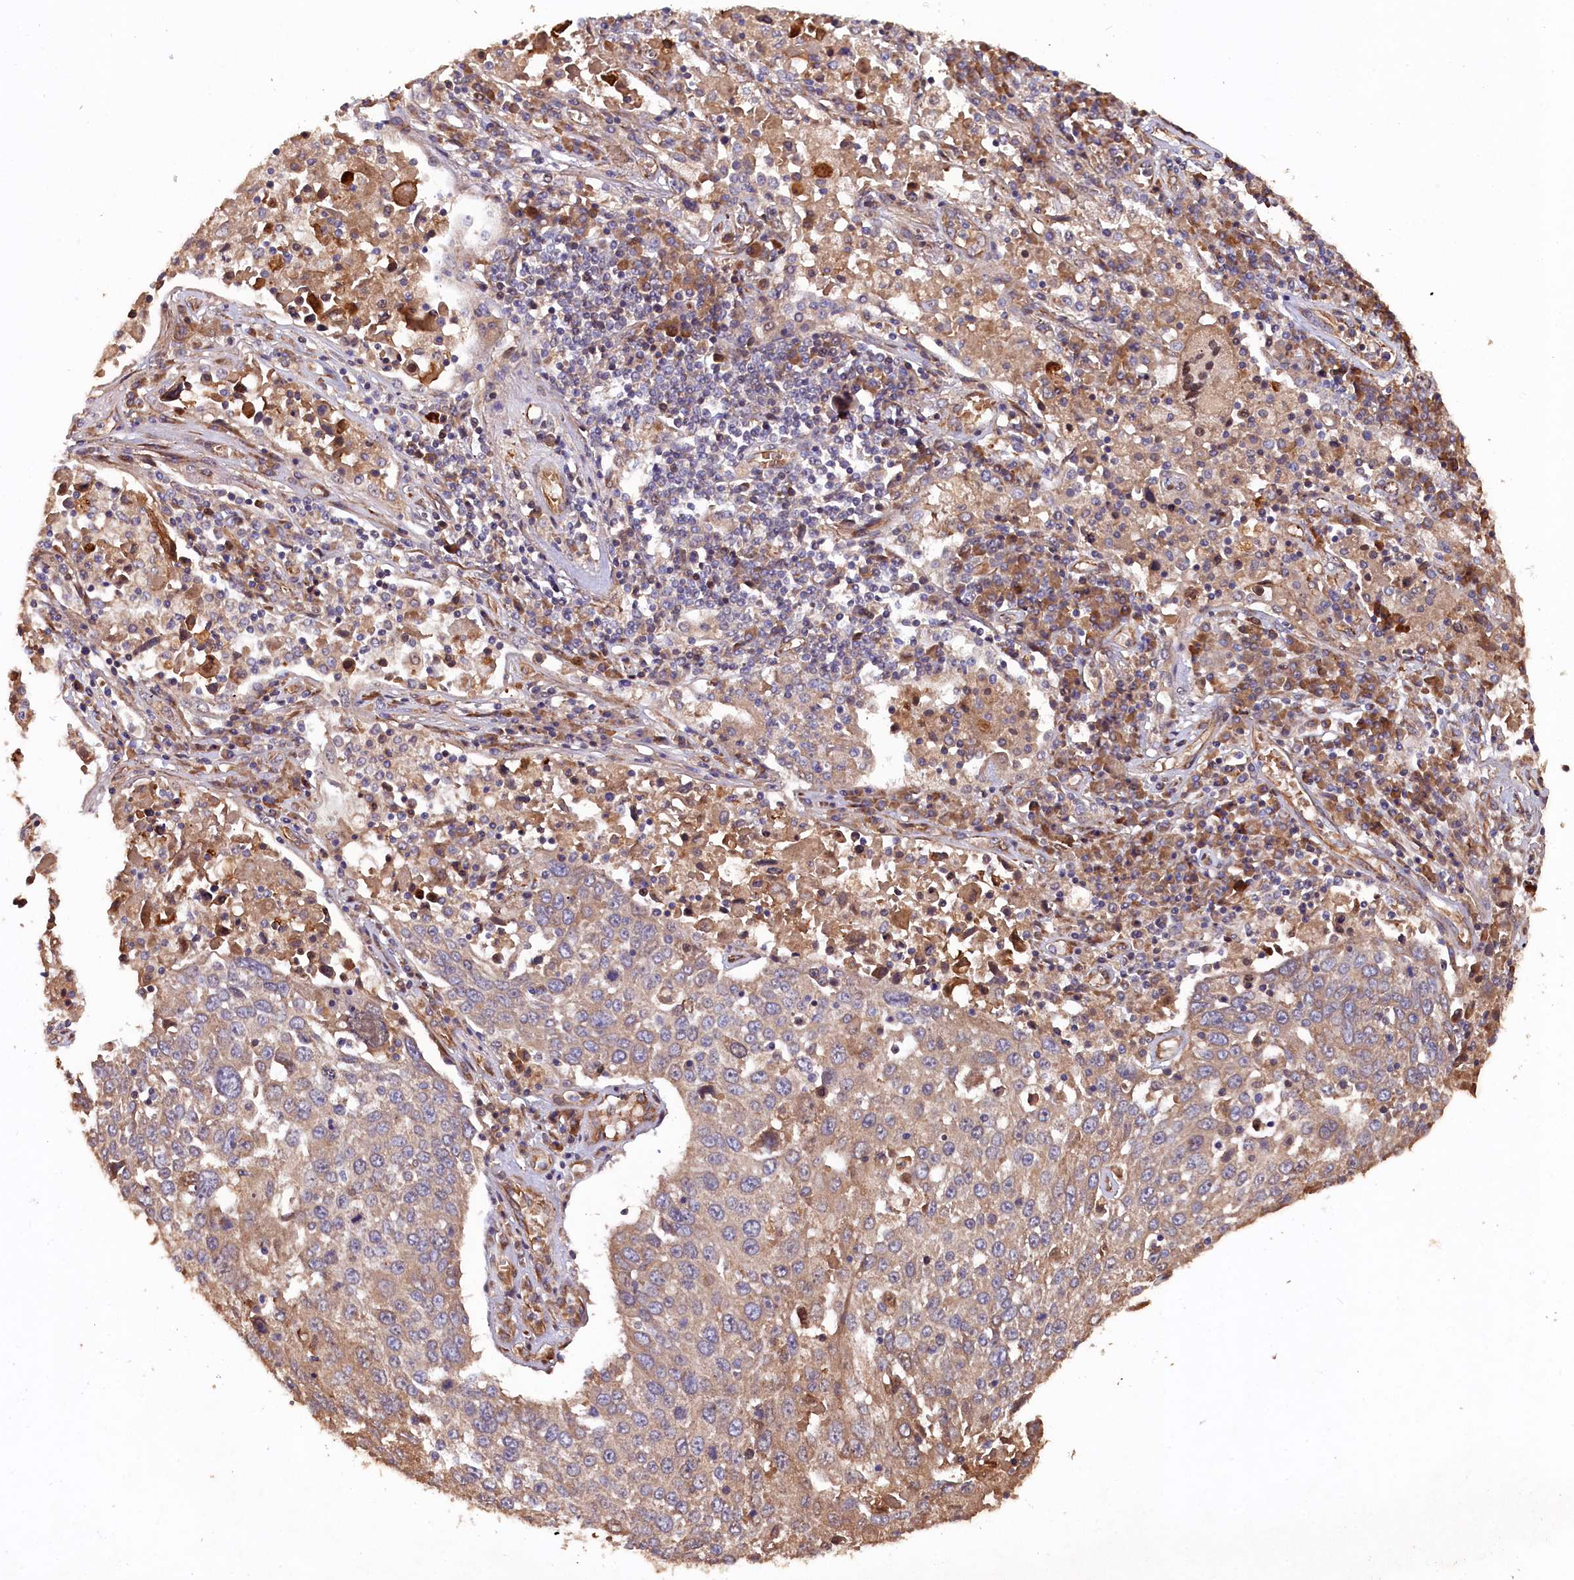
{"staining": {"intensity": "weak", "quantity": ">75%", "location": "cytoplasmic/membranous"}, "tissue": "lung cancer", "cell_type": "Tumor cells", "image_type": "cancer", "snomed": [{"axis": "morphology", "description": "Squamous cell carcinoma, NOS"}, {"axis": "topography", "description": "Lung"}], "caption": "Weak cytoplasmic/membranous protein positivity is appreciated in about >75% of tumor cells in lung cancer.", "gene": "GREB1L", "patient": {"sex": "male", "age": 65}}